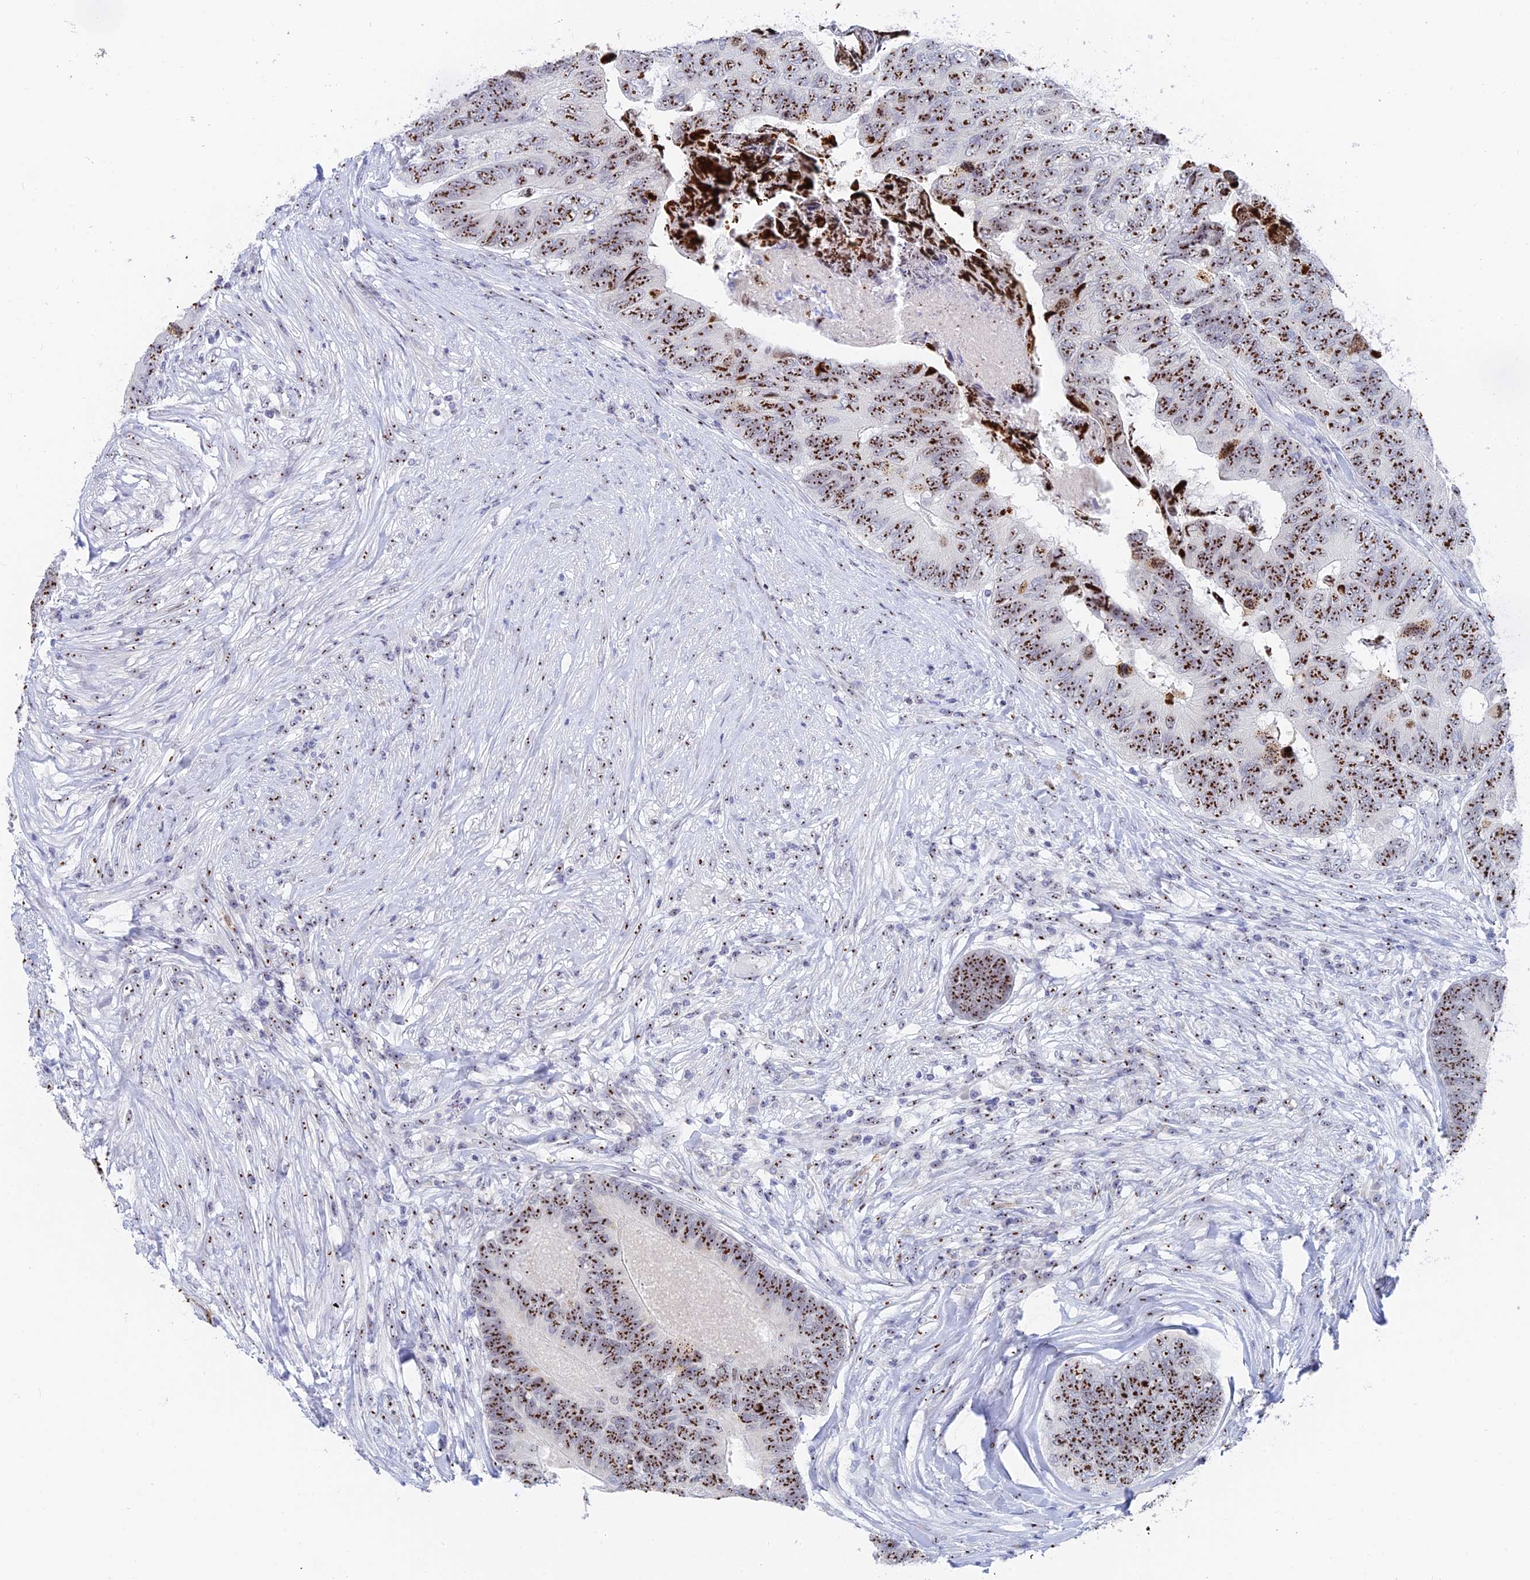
{"staining": {"intensity": "strong", "quantity": ">75%", "location": "nuclear"}, "tissue": "colorectal cancer", "cell_type": "Tumor cells", "image_type": "cancer", "snomed": [{"axis": "morphology", "description": "Adenocarcinoma, NOS"}, {"axis": "topography", "description": "Colon"}], "caption": "An image of human colorectal adenocarcinoma stained for a protein exhibits strong nuclear brown staining in tumor cells. (Stains: DAB (3,3'-diaminobenzidine) in brown, nuclei in blue, Microscopy: brightfield microscopy at high magnification).", "gene": "RSL1D1", "patient": {"sex": "female", "age": 67}}